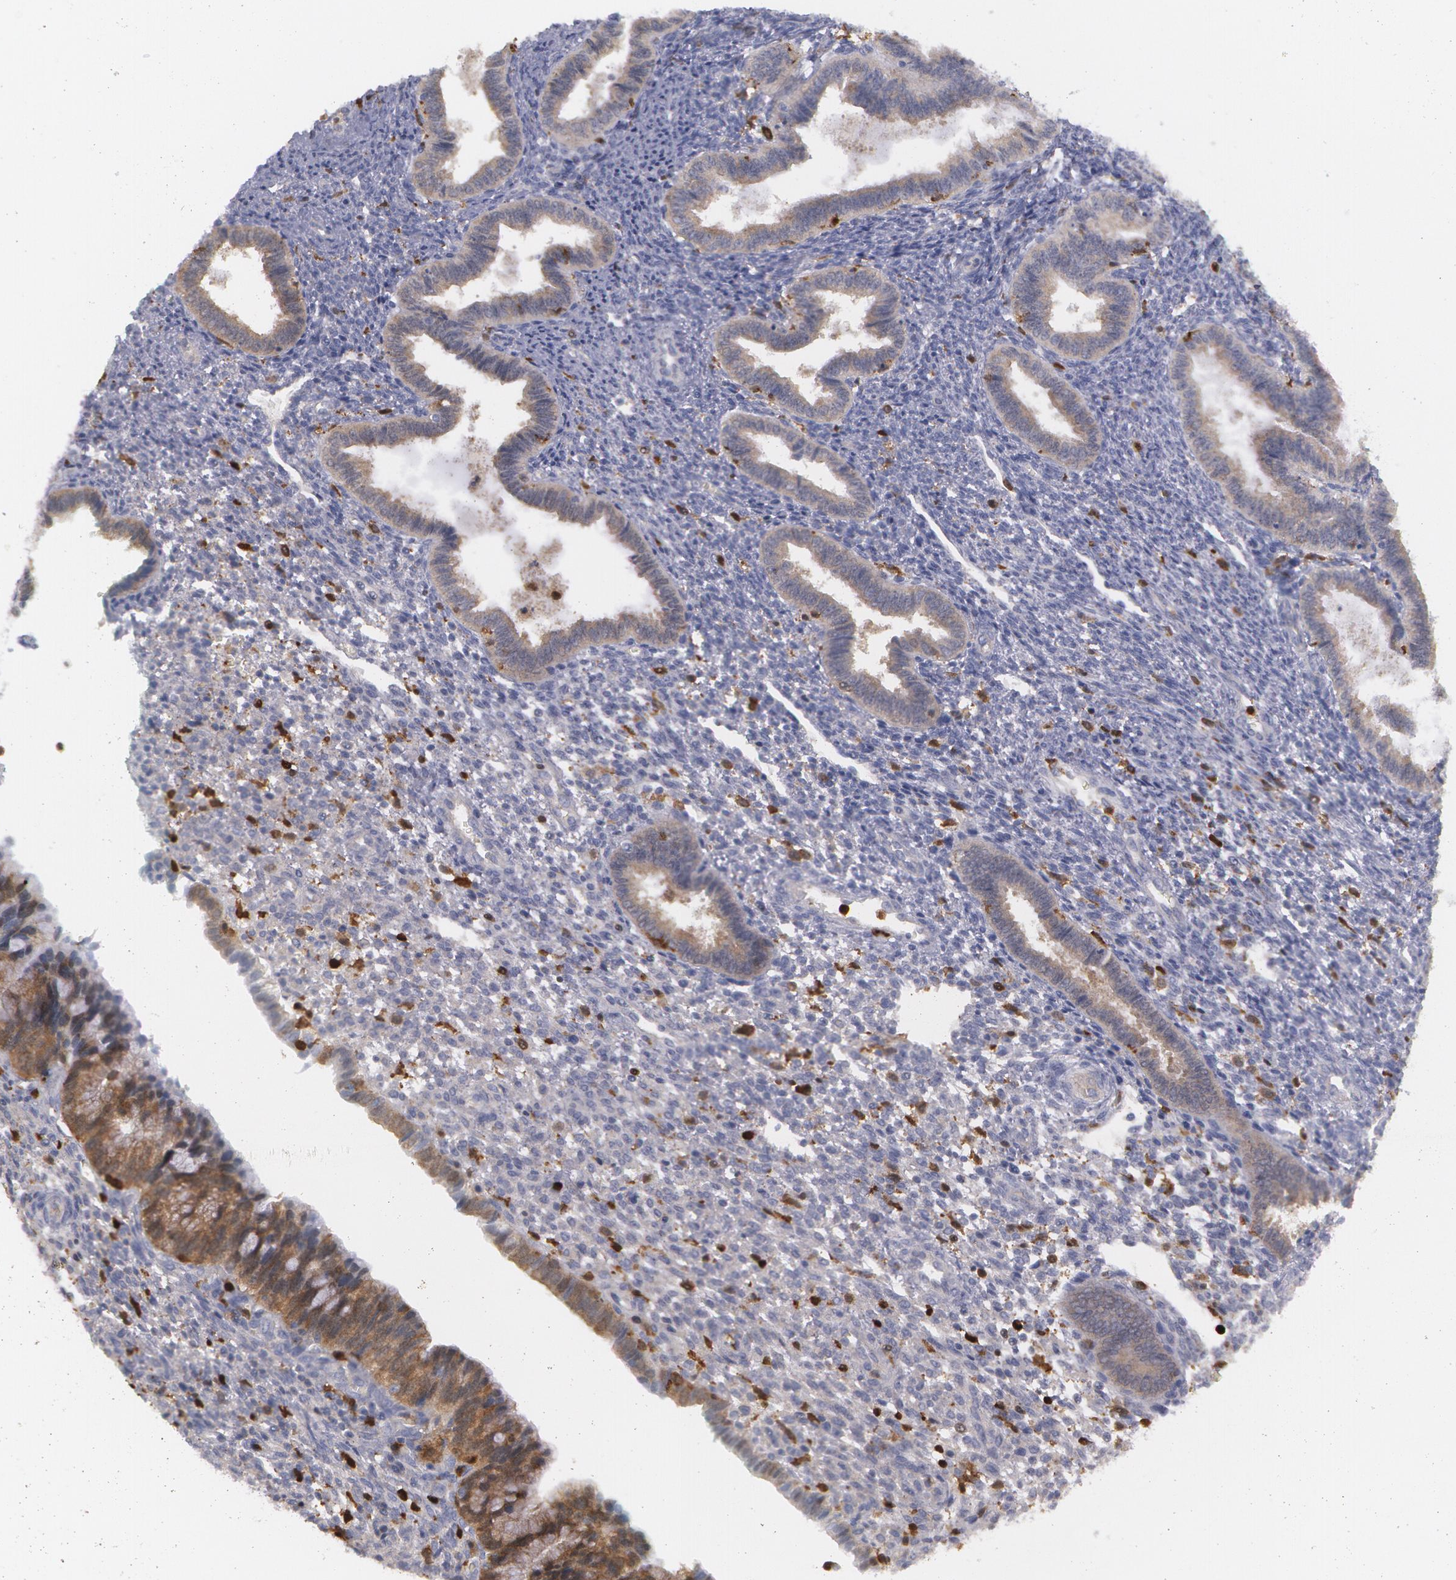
{"staining": {"intensity": "negative", "quantity": "none", "location": "none"}, "tissue": "endometrium", "cell_type": "Cells in endometrial stroma", "image_type": "normal", "snomed": [{"axis": "morphology", "description": "Normal tissue, NOS"}, {"axis": "topography", "description": "Endometrium"}], "caption": "The image displays no significant positivity in cells in endometrial stroma of endometrium. Nuclei are stained in blue.", "gene": "SYK", "patient": {"sex": "female", "age": 36}}